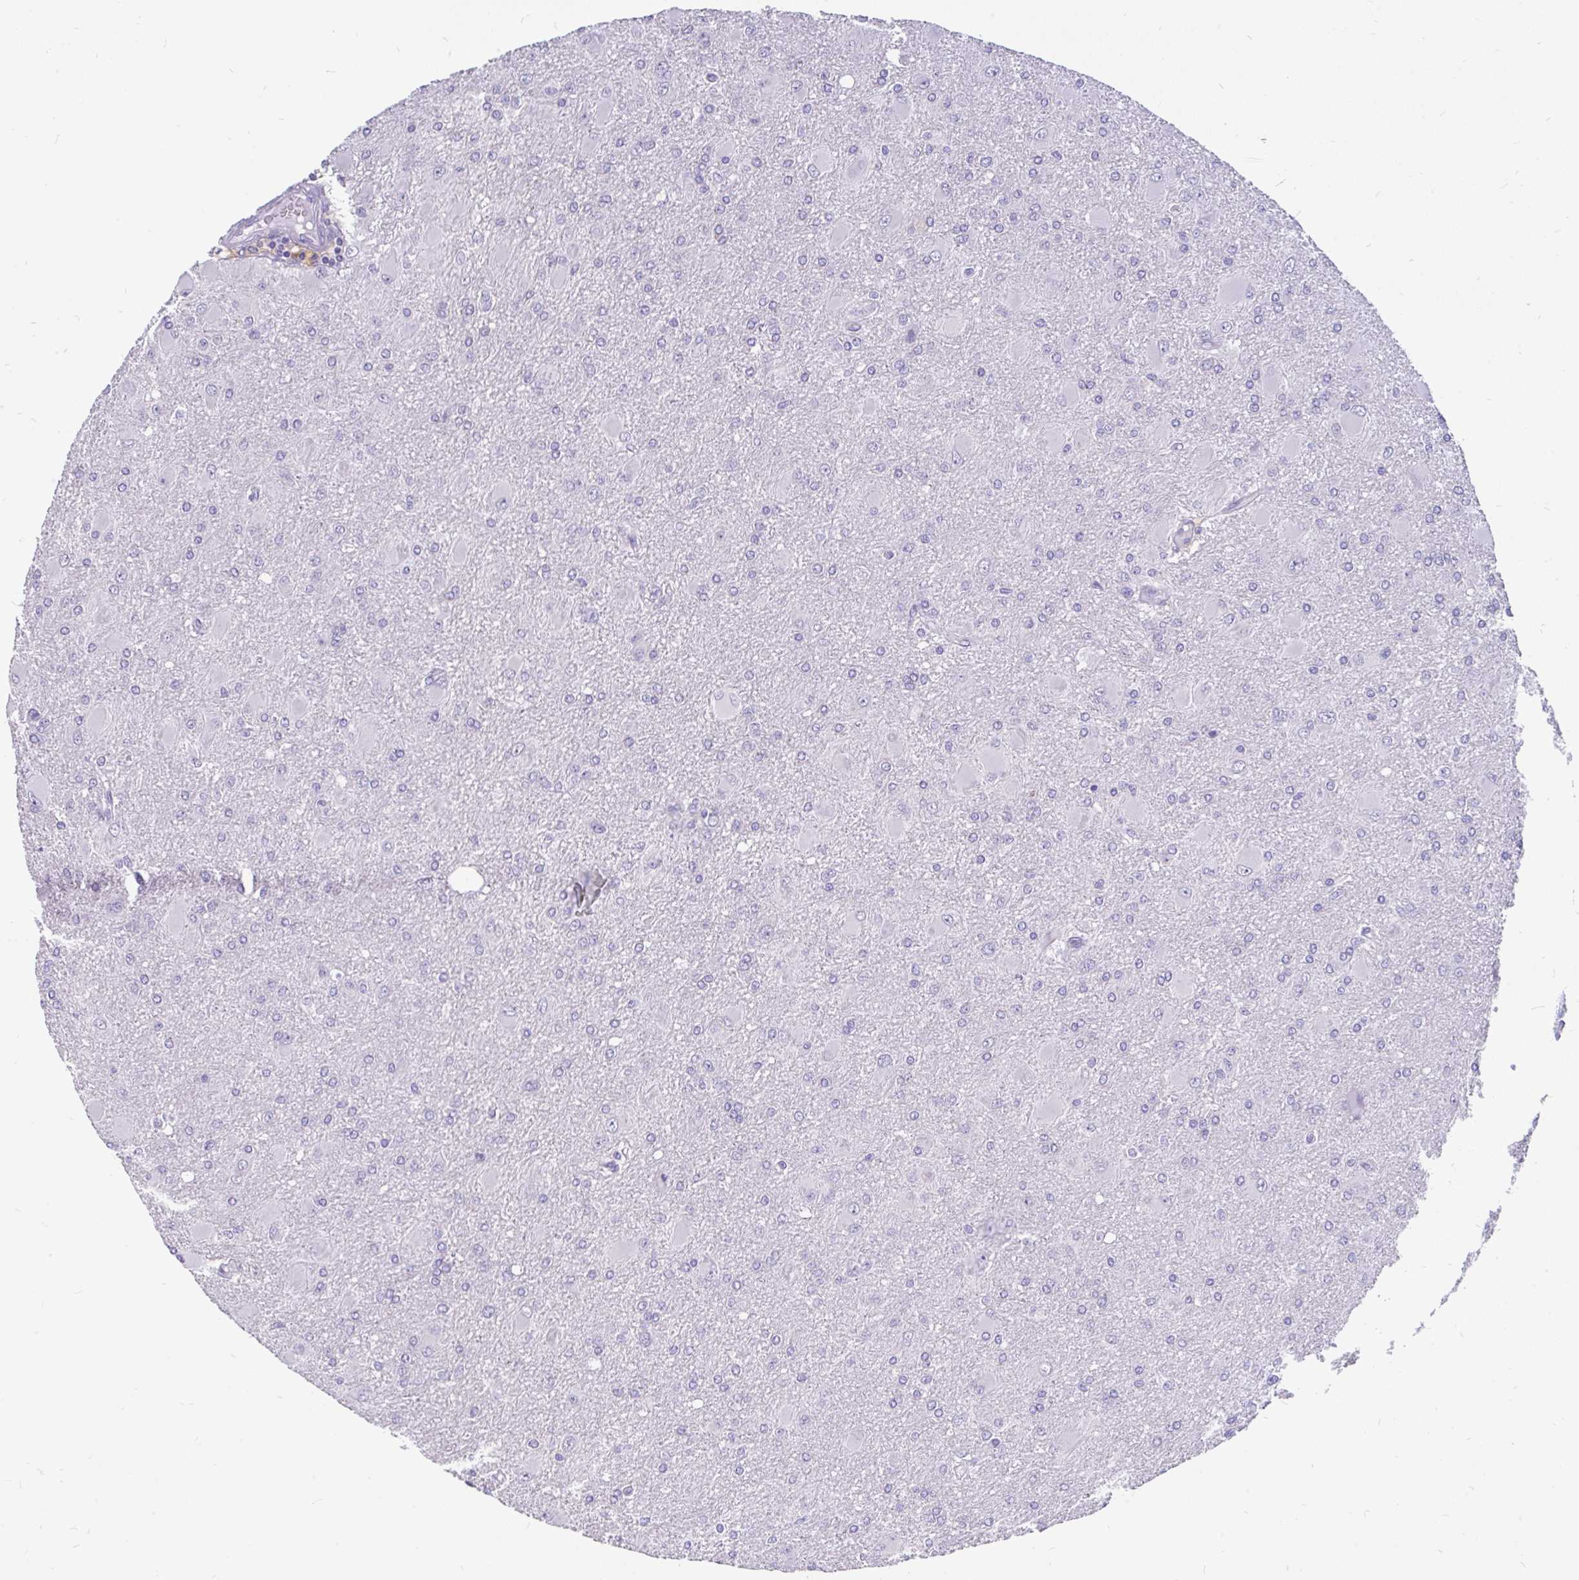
{"staining": {"intensity": "negative", "quantity": "none", "location": "none"}, "tissue": "glioma", "cell_type": "Tumor cells", "image_type": "cancer", "snomed": [{"axis": "morphology", "description": "Glioma, malignant, High grade"}, {"axis": "topography", "description": "Brain"}], "caption": "The image demonstrates no significant staining in tumor cells of glioma.", "gene": "INTS5", "patient": {"sex": "male", "age": 67}}